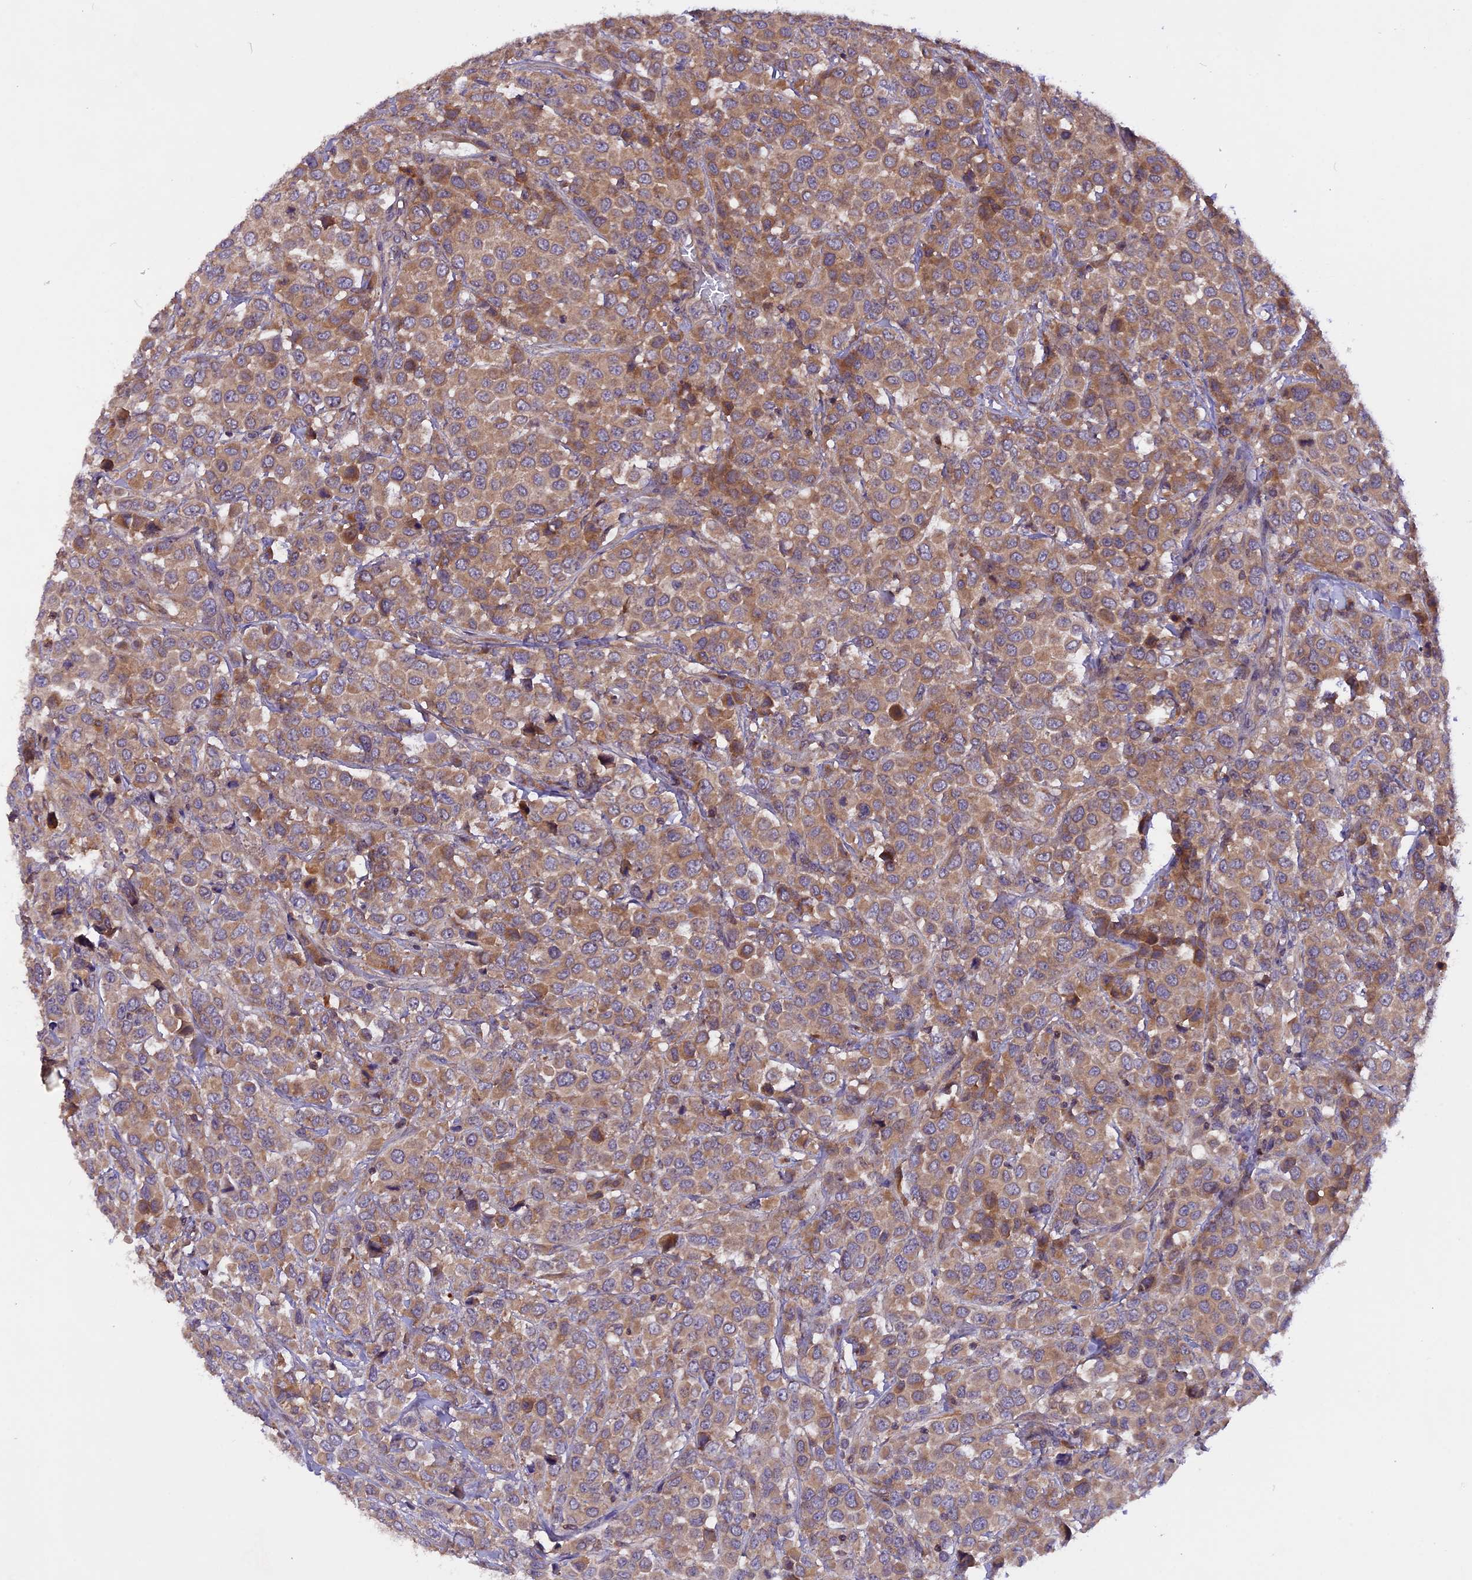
{"staining": {"intensity": "moderate", "quantity": ">75%", "location": "cytoplasmic/membranous"}, "tissue": "breast cancer", "cell_type": "Tumor cells", "image_type": "cancer", "snomed": [{"axis": "morphology", "description": "Duct carcinoma"}, {"axis": "topography", "description": "Breast"}], "caption": "Tumor cells reveal medium levels of moderate cytoplasmic/membranous staining in about >75% of cells in intraductal carcinoma (breast).", "gene": "MARK4", "patient": {"sex": "female", "age": 61}}